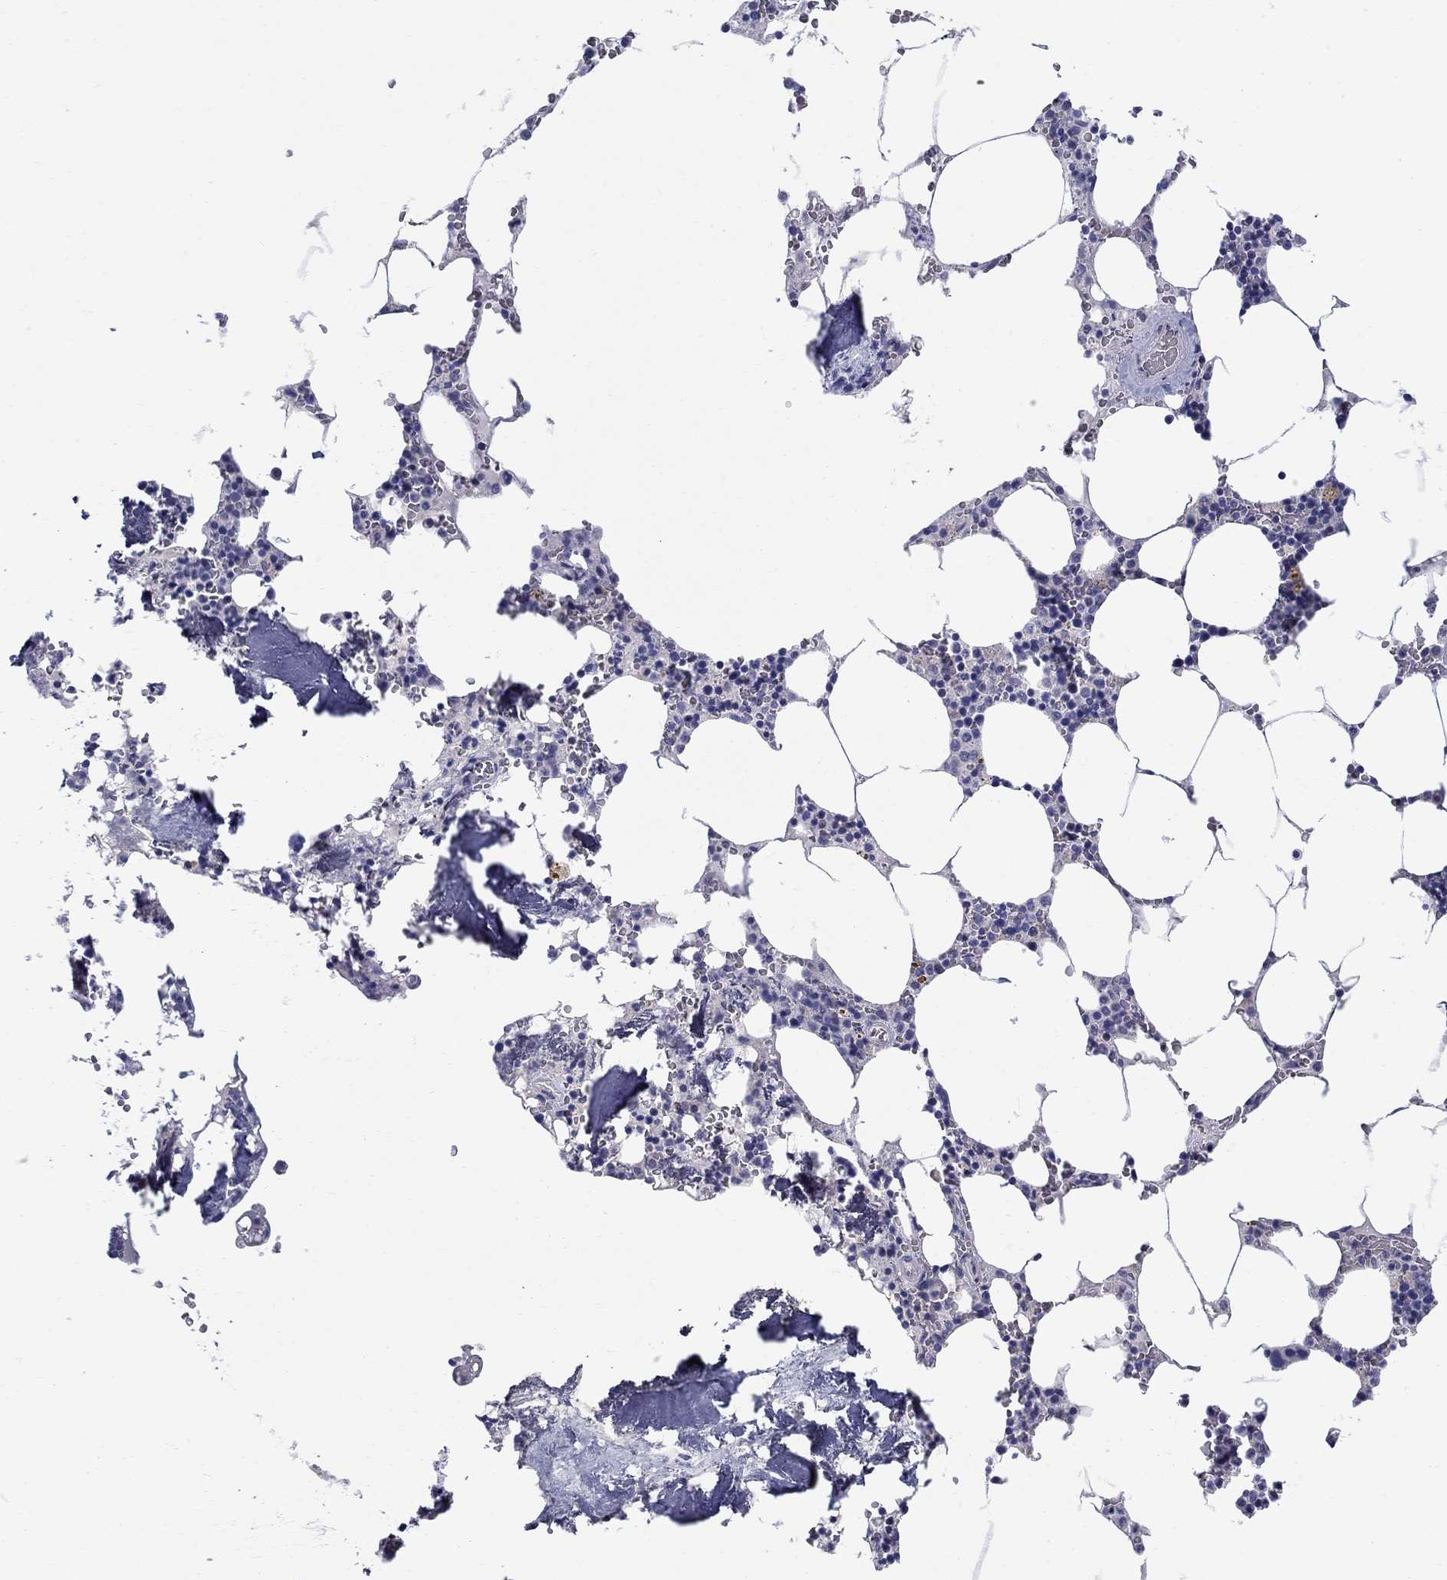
{"staining": {"intensity": "negative", "quantity": "none", "location": "none"}, "tissue": "bone marrow", "cell_type": "Hematopoietic cells", "image_type": "normal", "snomed": [{"axis": "morphology", "description": "Normal tissue, NOS"}, {"axis": "topography", "description": "Bone marrow"}], "caption": "Protein analysis of normal bone marrow shows no significant staining in hematopoietic cells.", "gene": "QRFPR", "patient": {"sex": "female", "age": 64}}